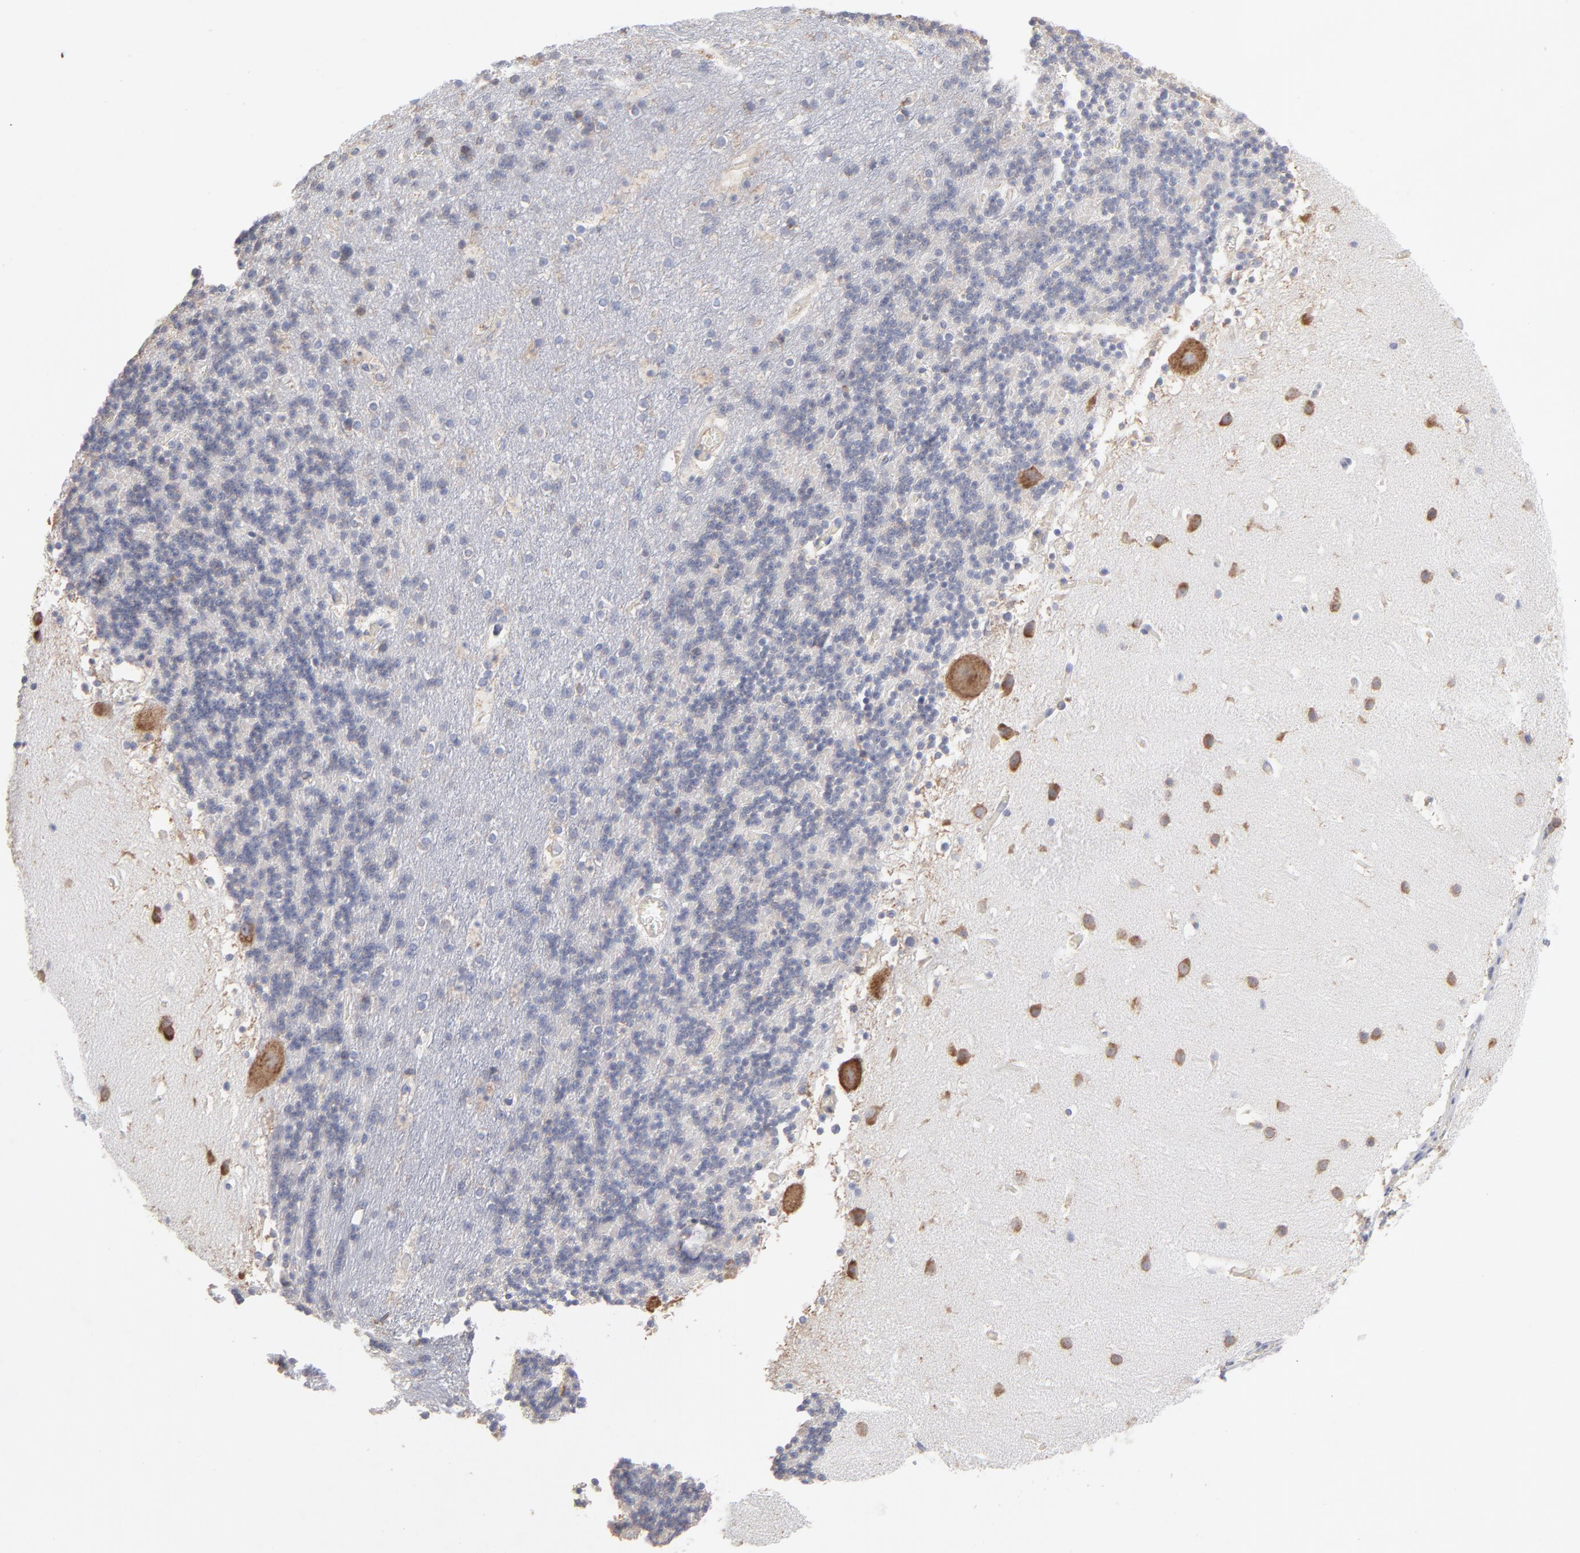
{"staining": {"intensity": "negative", "quantity": "none", "location": "none"}, "tissue": "cerebellum", "cell_type": "Cells in granular layer", "image_type": "normal", "snomed": [{"axis": "morphology", "description": "Normal tissue, NOS"}, {"axis": "topography", "description": "Cerebellum"}], "caption": "Cerebellum was stained to show a protein in brown. There is no significant expression in cells in granular layer. Nuclei are stained in blue.", "gene": "RPL3", "patient": {"sex": "male", "age": 45}}